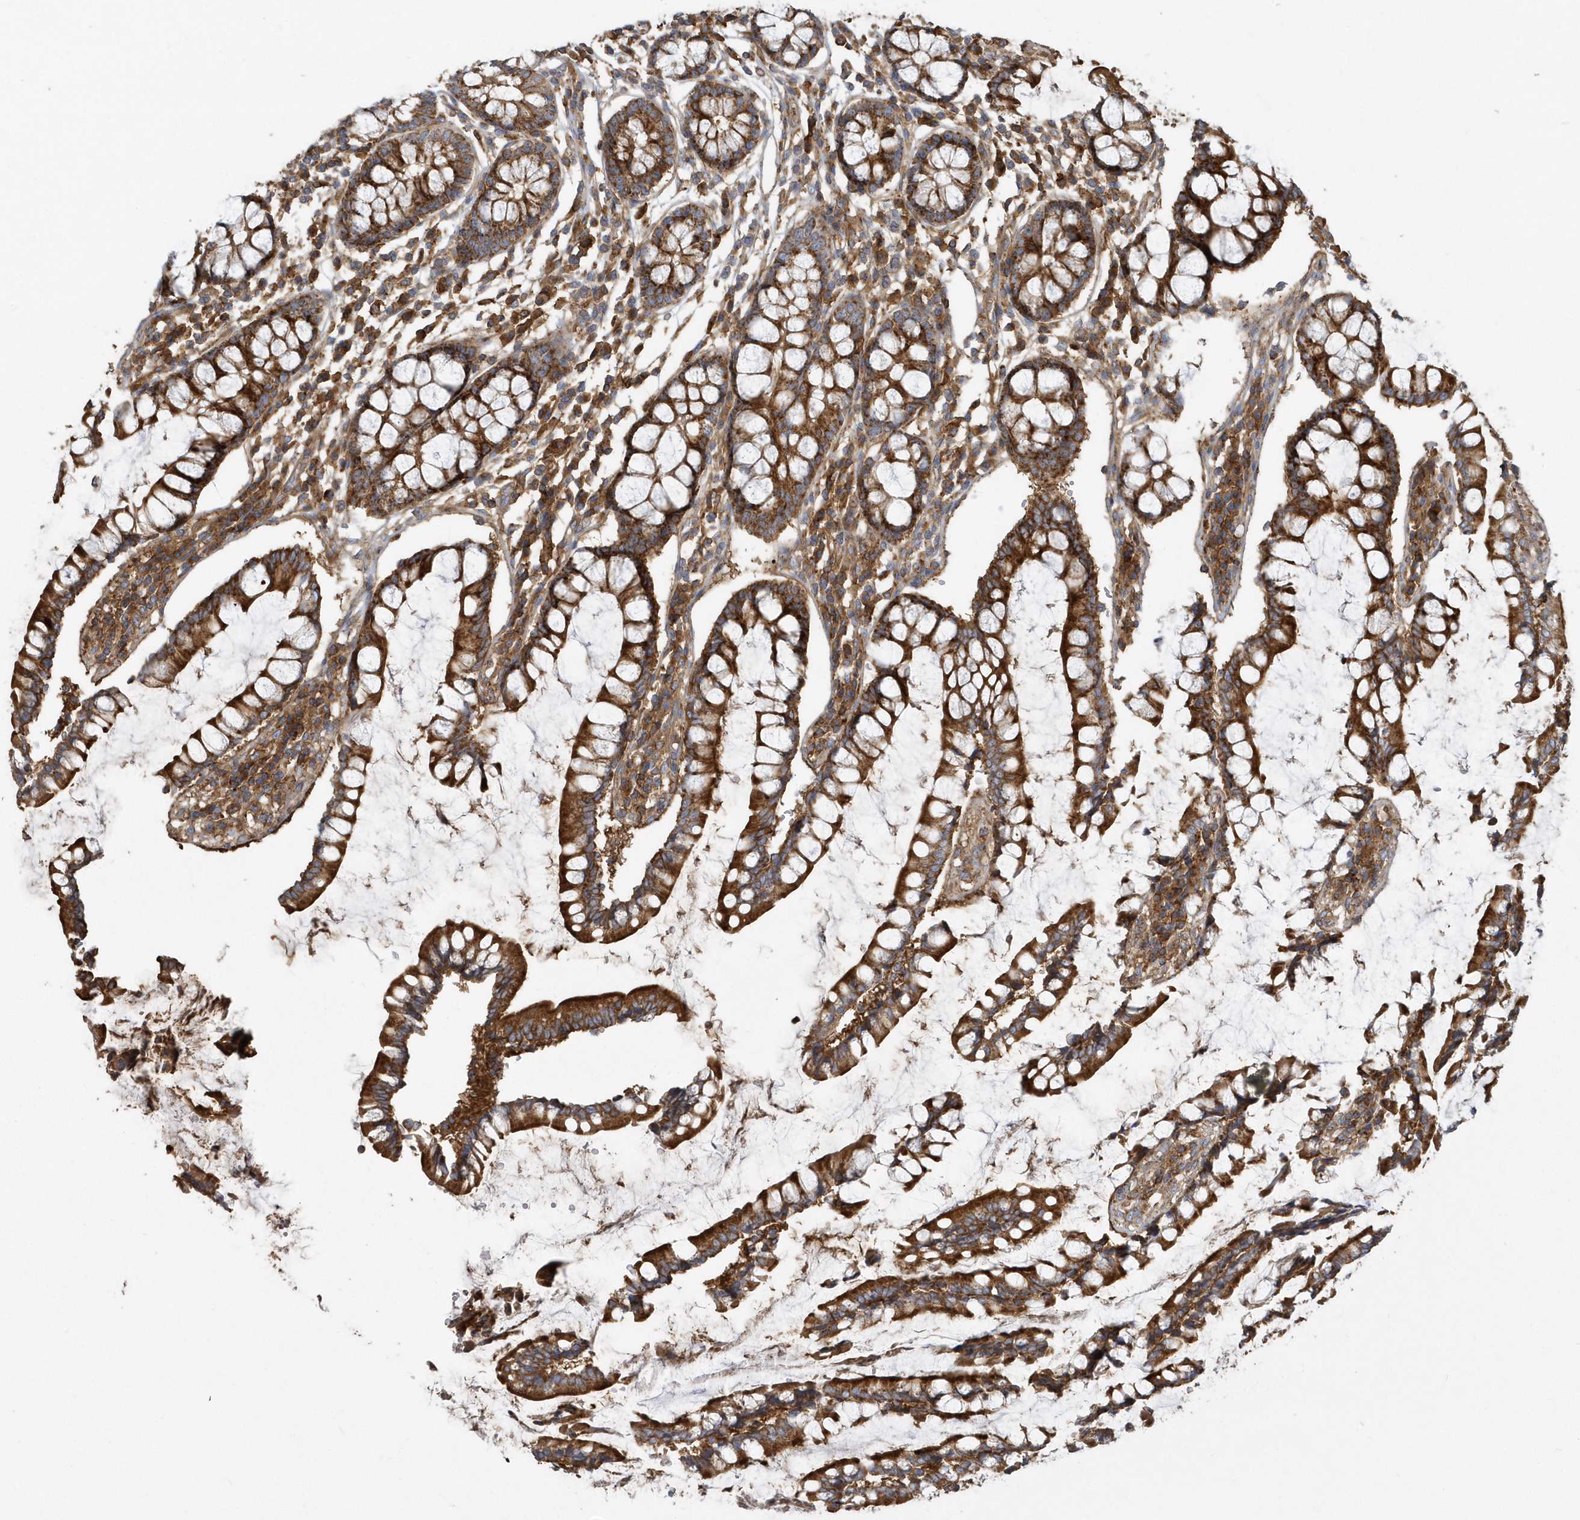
{"staining": {"intensity": "moderate", "quantity": ">75%", "location": "cytoplasmic/membranous"}, "tissue": "colon", "cell_type": "Endothelial cells", "image_type": "normal", "snomed": [{"axis": "morphology", "description": "Normal tissue, NOS"}, {"axis": "topography", "description": "Colon"}], "caption": "A brown stain labels moderate cytoplasmic/membranous positivity of a protein in endothelial cells of benign colon. The protein is shown in brown color, while the nuclei are stained blue.", "gene": "TRAIP", "patient": {"sex": "female", "age": 79}}